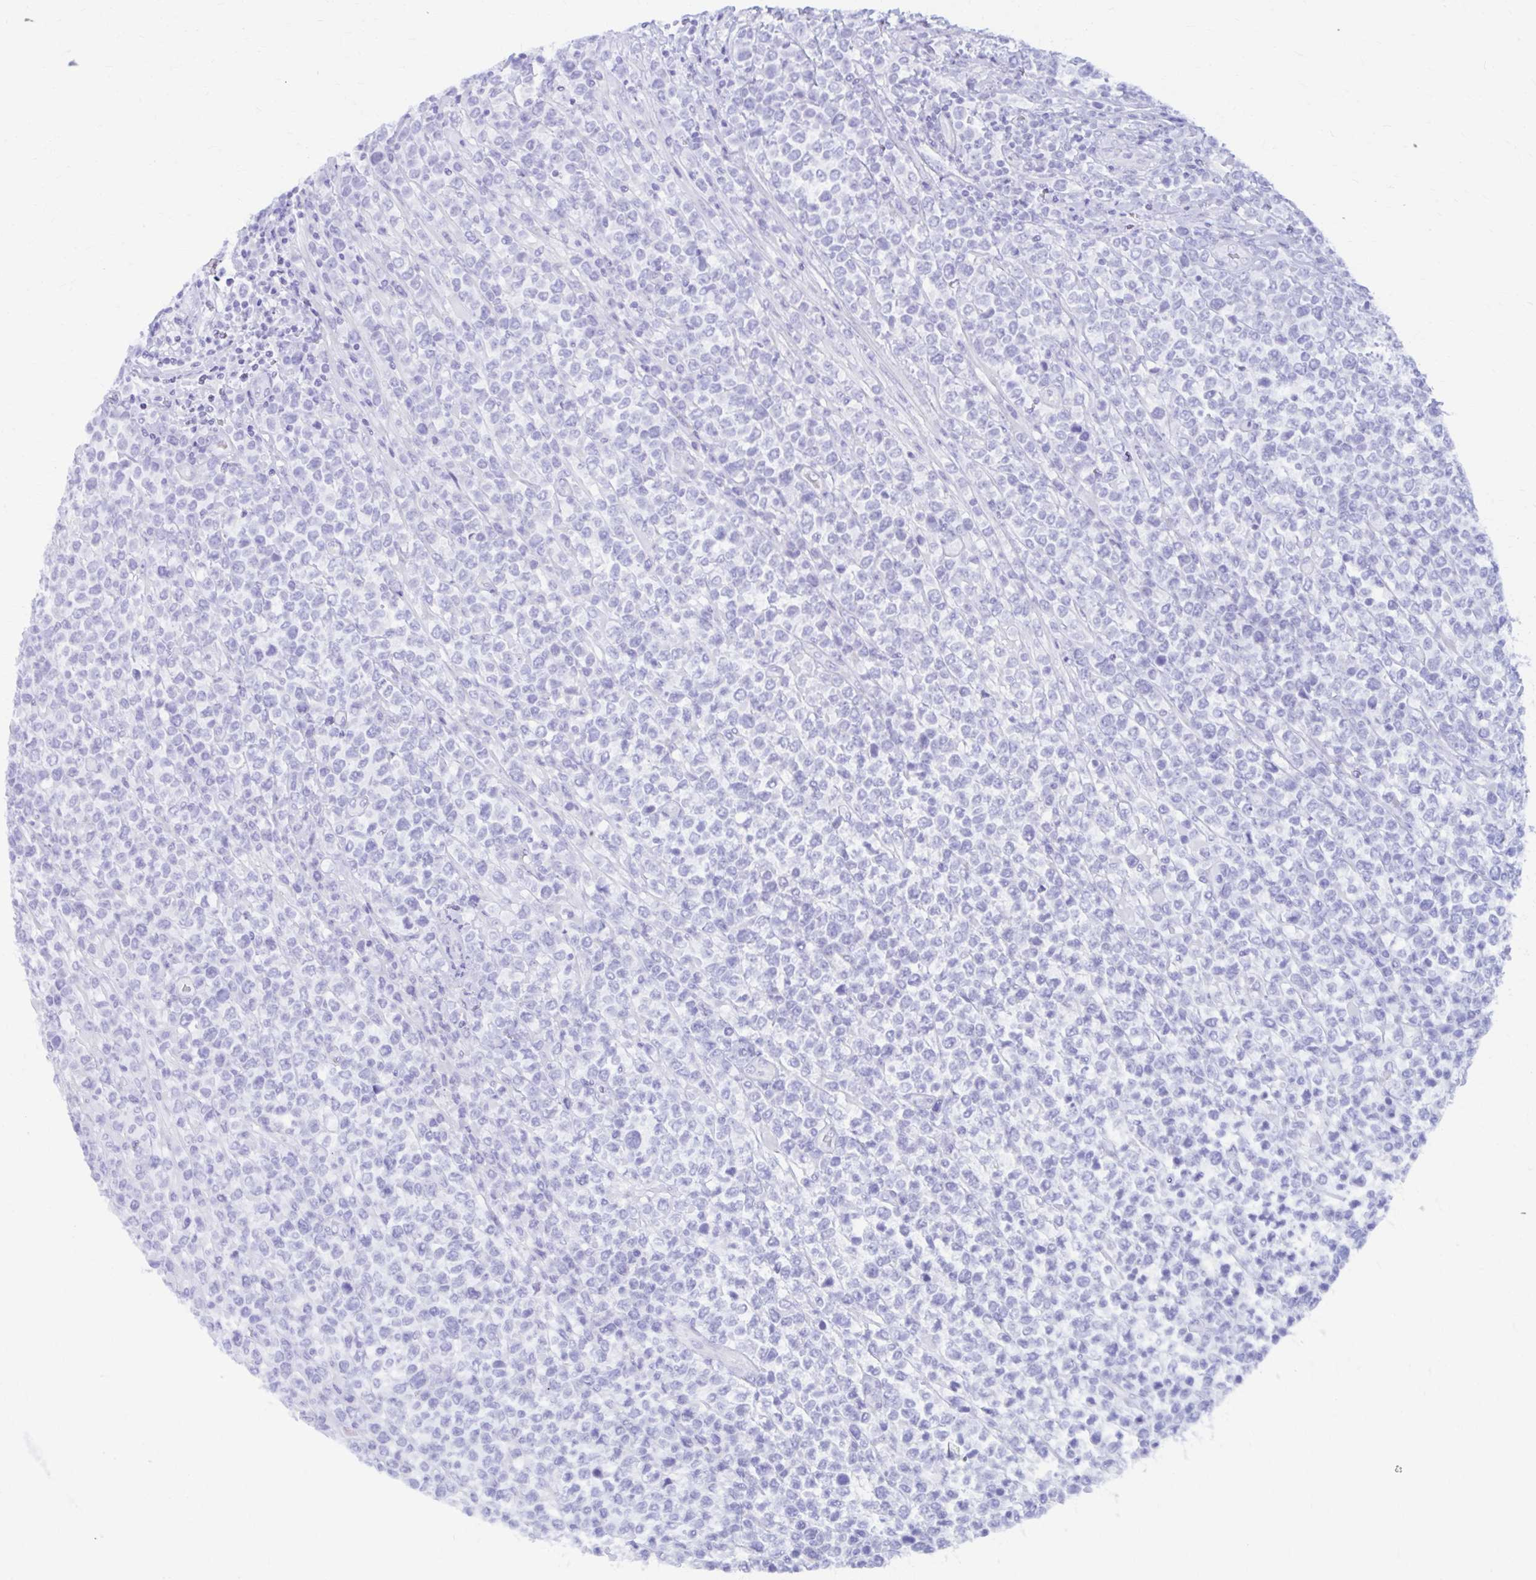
{"staining": {"intensity": "negative", "quantity": "none", "location": "none"}, "tissue": "lymphoma", "cell_type": "Tumor cells", "image_type": "cancer", "snomed": [{"axis": "morphology", "description": "Malignant lymphoma, non-Hodgkin's type, High grade"}, {"axis": "topography", "description": "Soft tissue"}], "caption": "Tumor cells are negative for protein expression in human malignant lymphoma, non-Hodgkin's type (high-grade). (Stains: DAB IHC with hematoxylin counter stain, Microscopy: brightfield microscopy at high magnification).", "gene": "NSG2", "patient": {"sex": "female", "age": 56}}